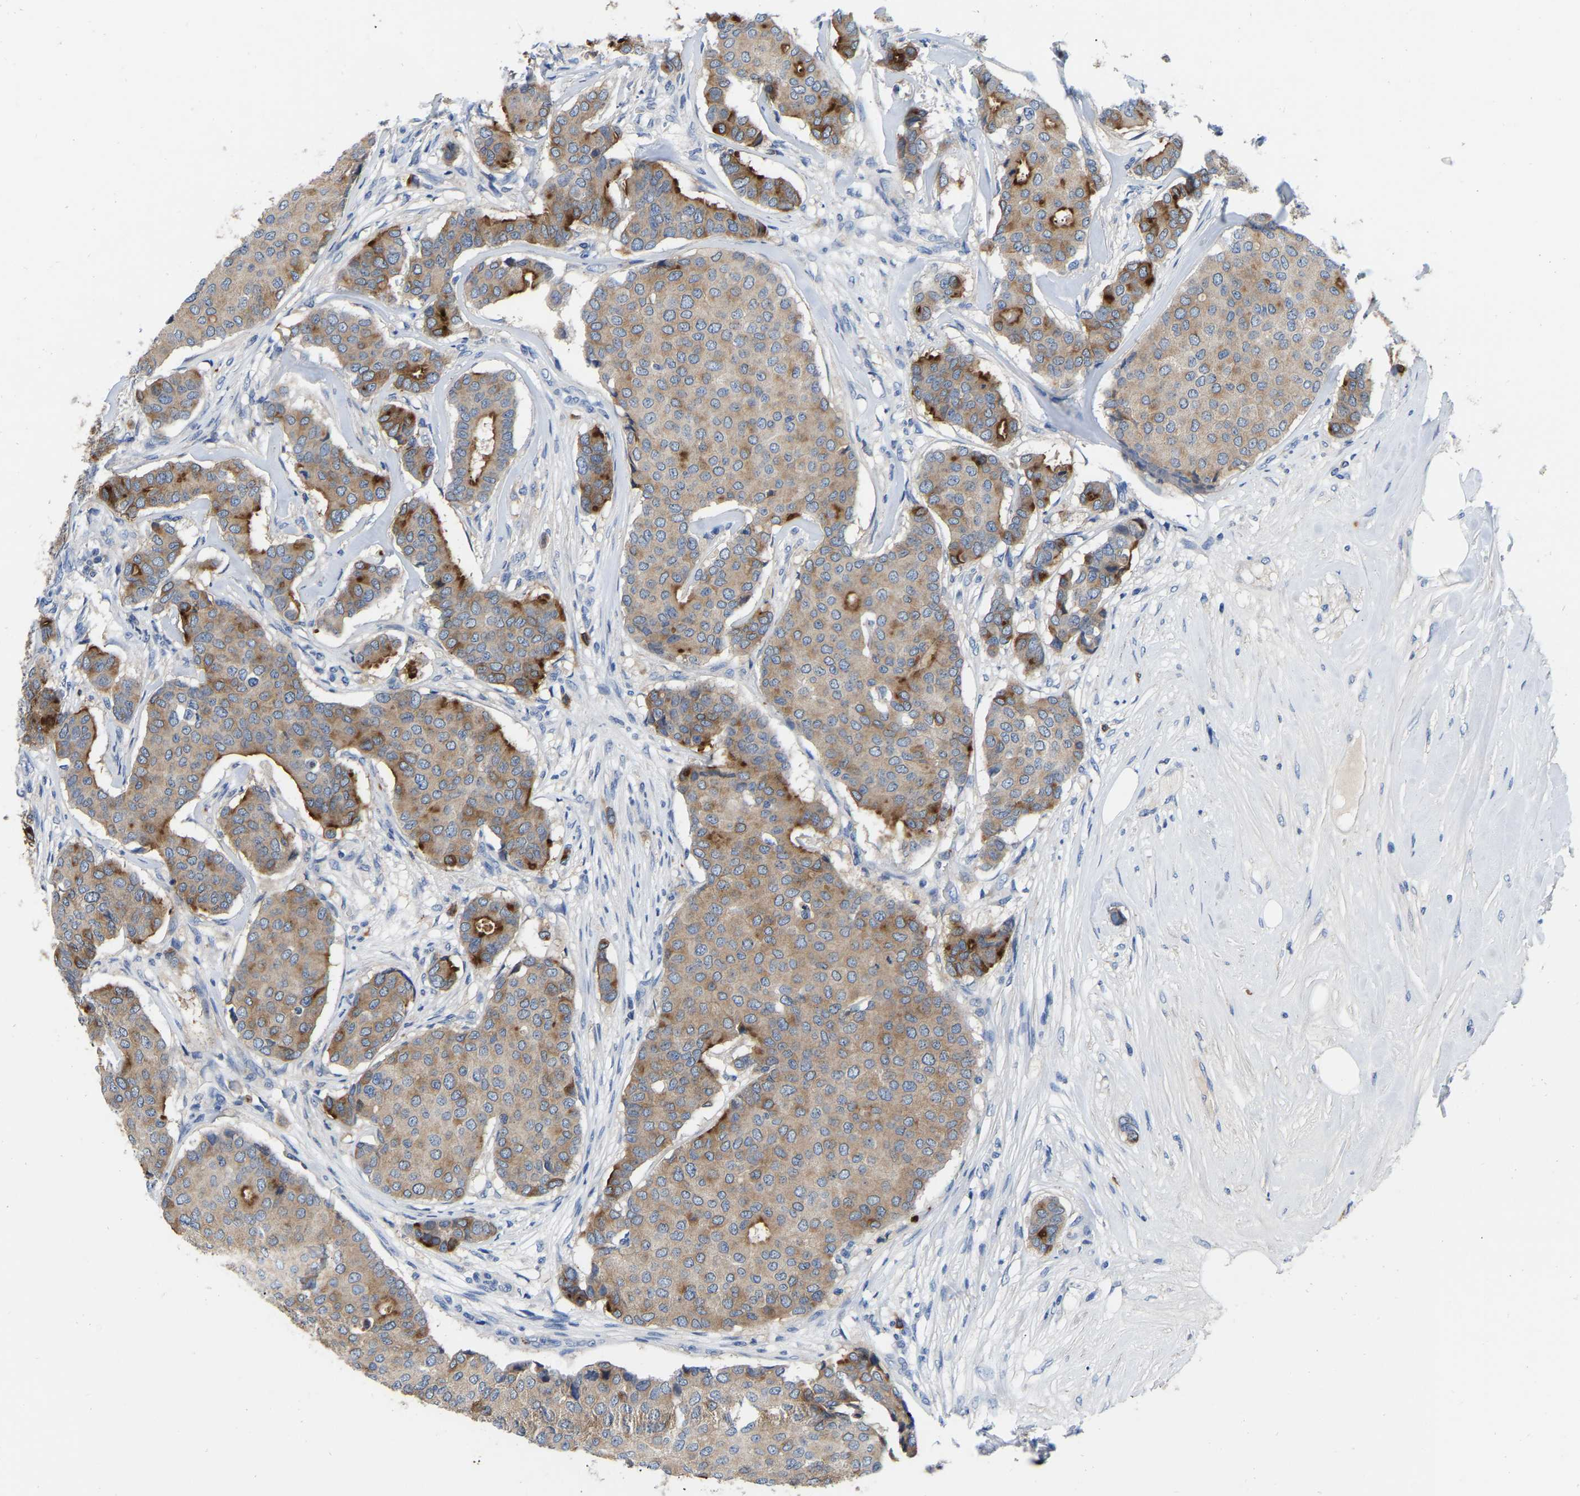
{"staining": {"intensity": "moderate", "quantity": ">75%", "location": "cytoplasmic/membranous"}, "tissue": "breast cancer", "cell_type": "Tumor cells", "image_type": "cancer", "snomed": [{"axis": "morphology", "description": "Duct carcinoma"}, {"axis": "topography", "description": "Breast"}], "caption": "There is medium levels of moderate cytoplasmic/membranous staining in tumor cells of infiltrating ductal carcinoma (breast), as demonstrated by immunohistochemical staining (brown color).", "gene": "RAB27B", "patient": {"sex": "female", "age": 75}}